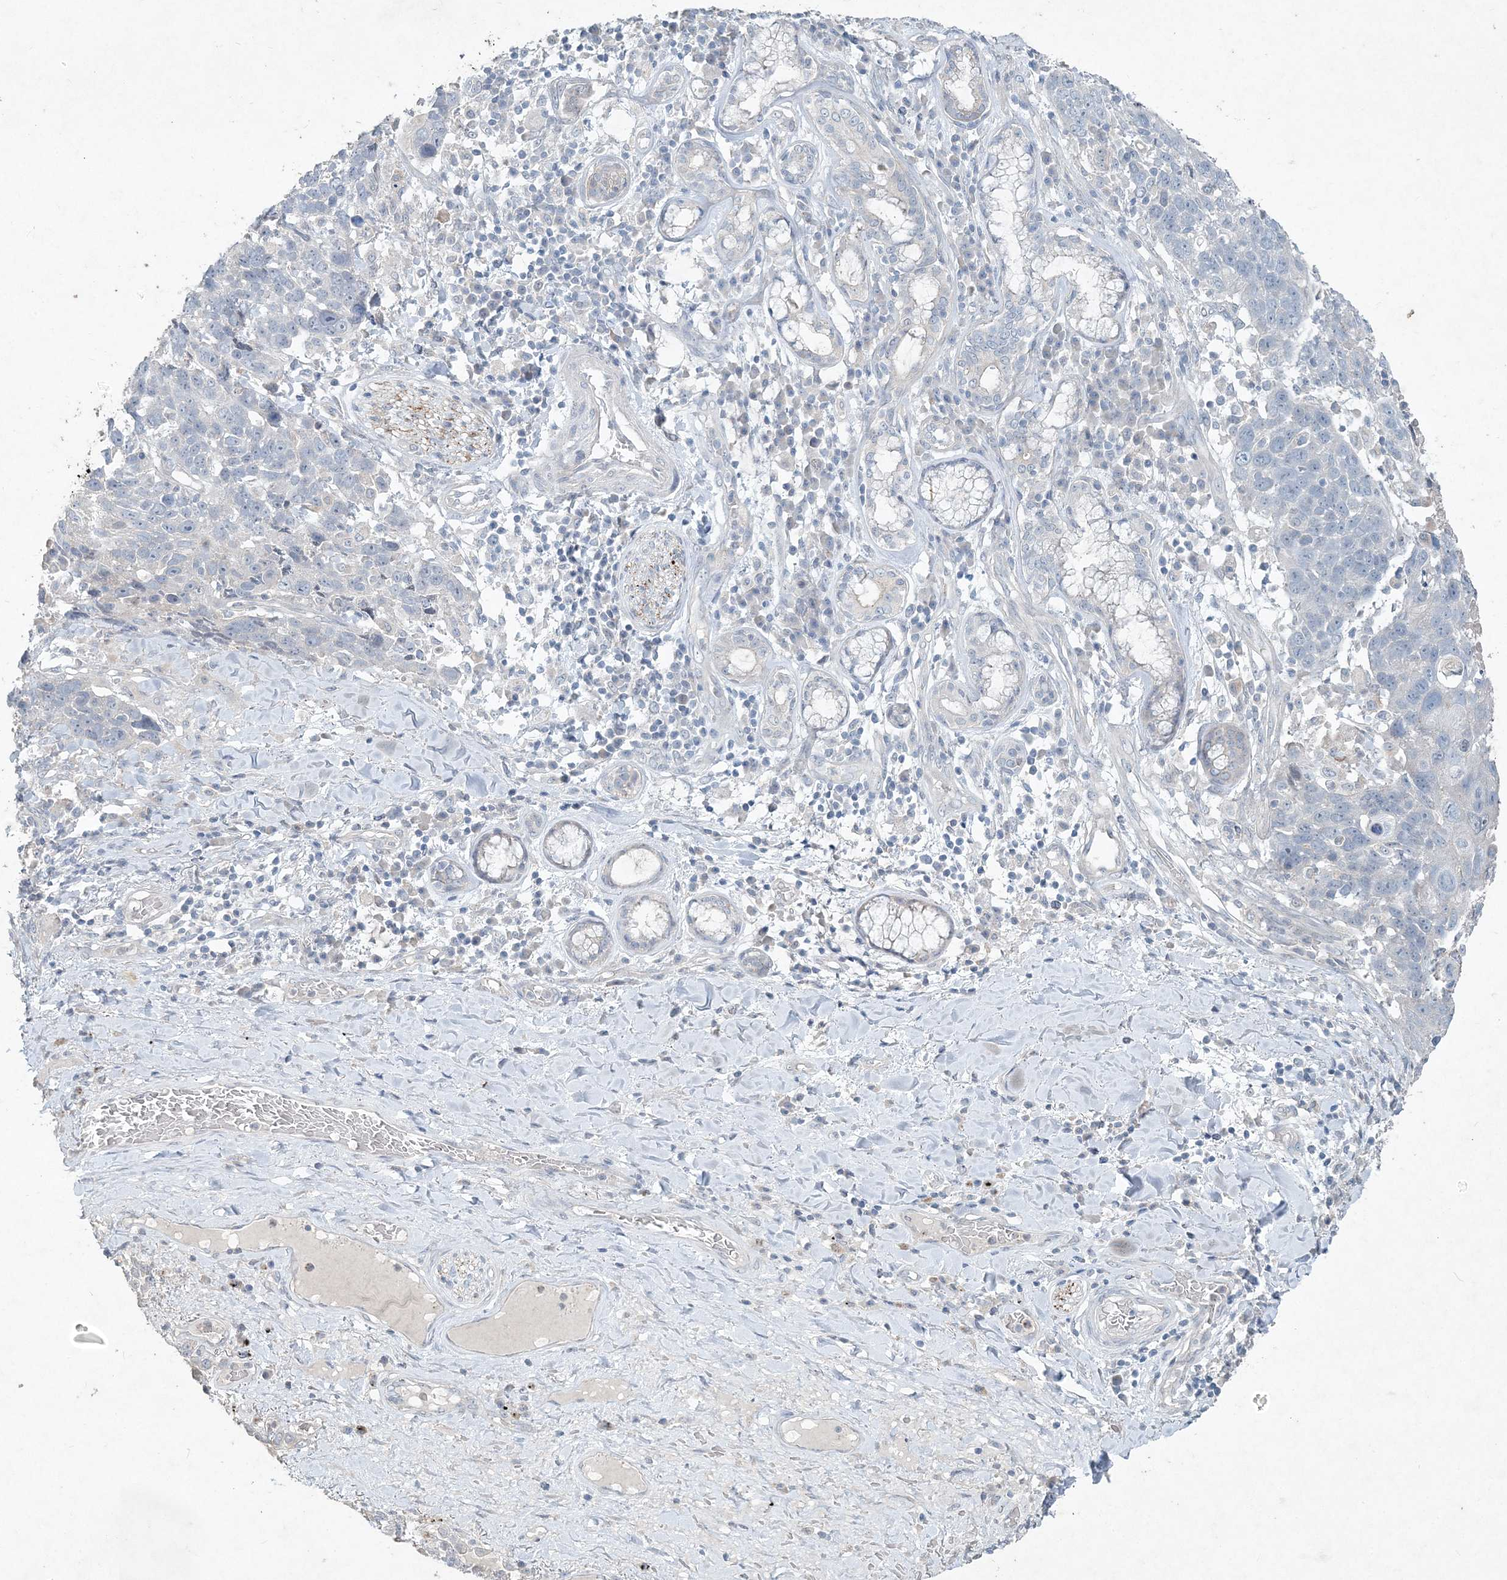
{"staining": {"intensity": "negative", "quantity": "none", "location": "none"}, "tissue": "lung cancer", "cell_type": "Tumor cells", "image_type": "cancer", "snomed": [{"axis": "morphology", "description": "Squamous cell carcinoma, NOS"}, {"axis": "topography", "description": "Lung"}], "caption": "This is an IHC photomicrograph of squamous cell carcinoma (lung). There is no expression in tumor cells.", "gene": "DNAH5", "patient": {"sex": "male", "age": 66}}